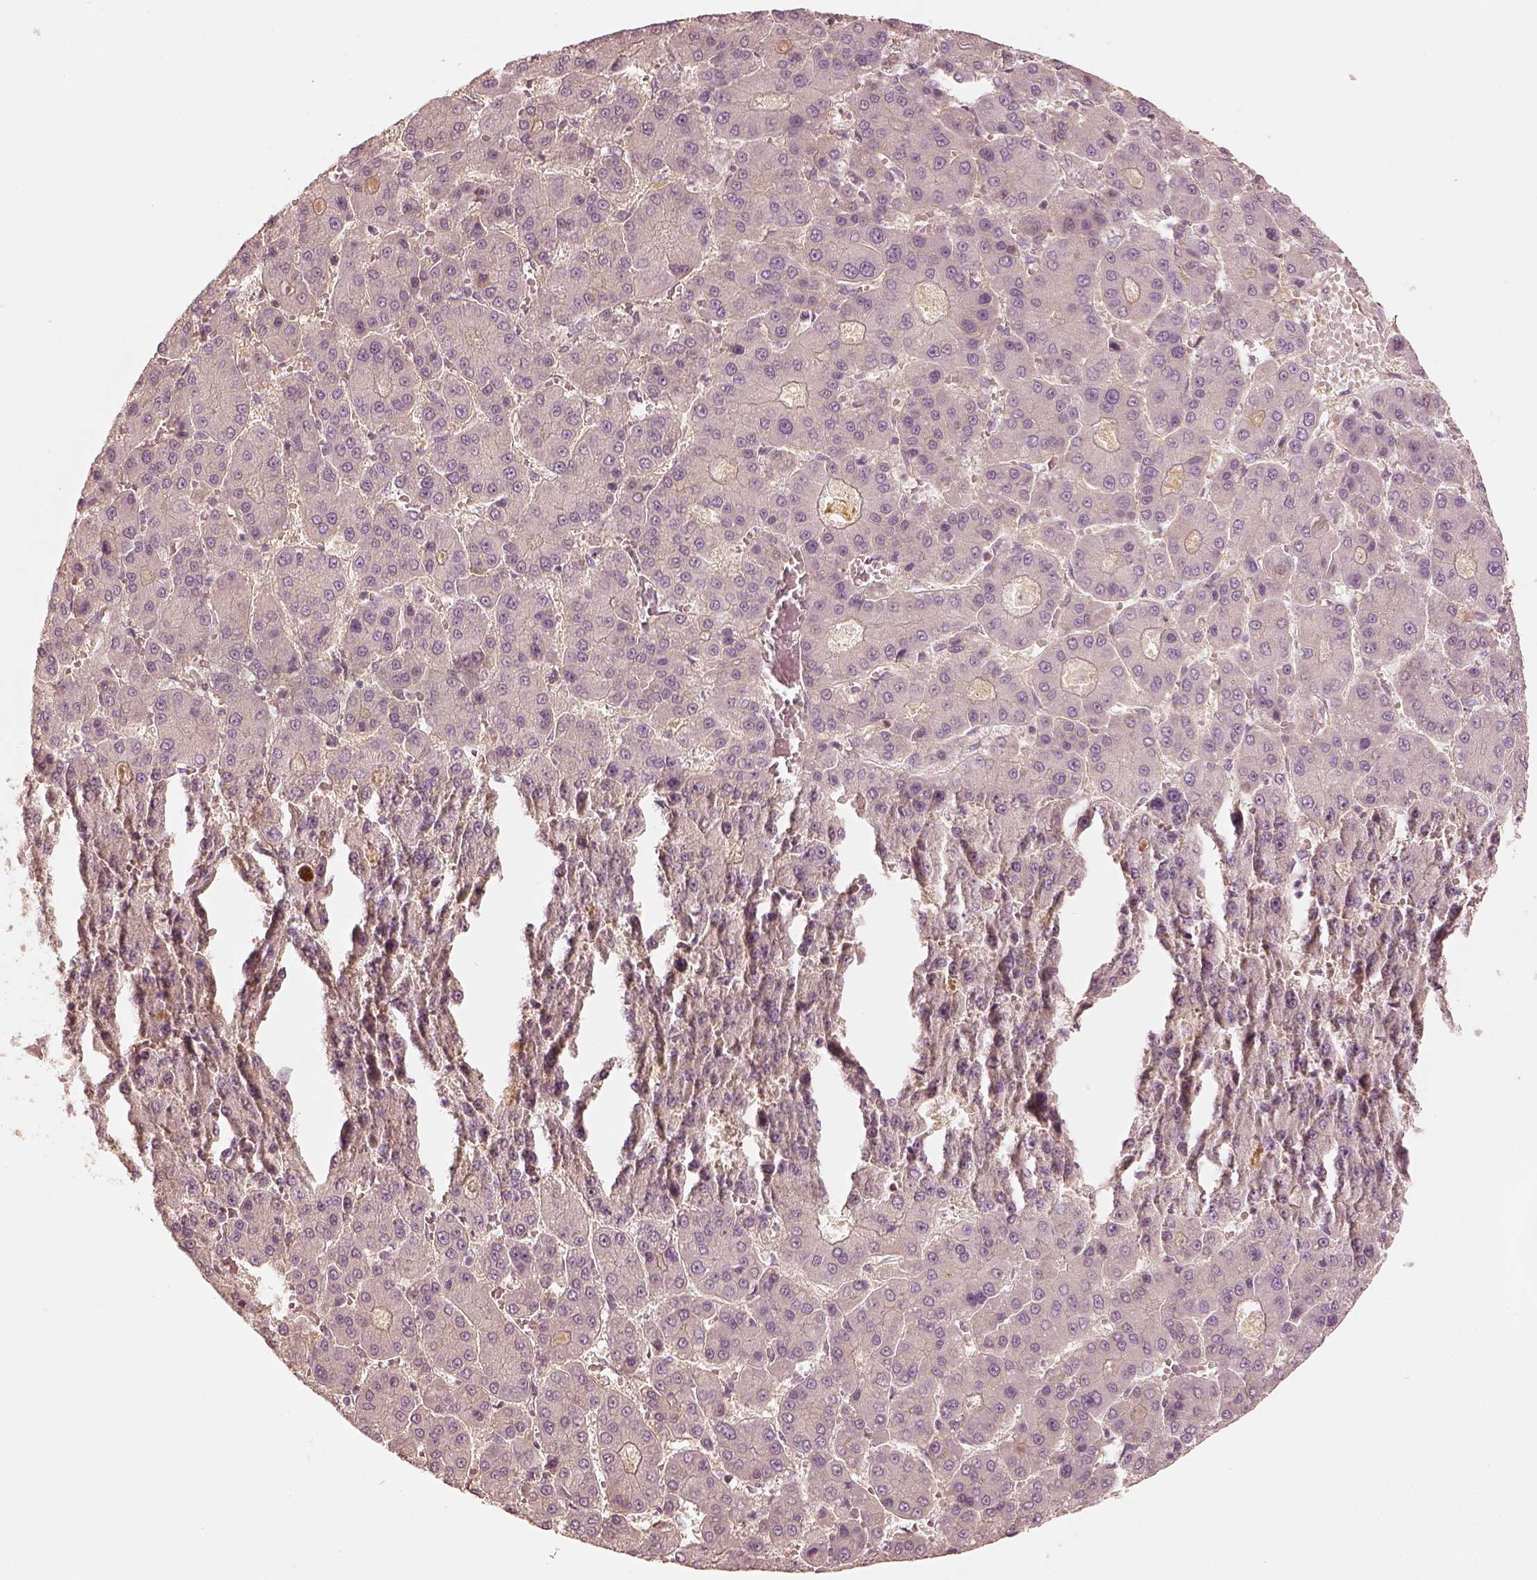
{"staining": {"intensity": "negative", "quantity": "none", "location": "none"}, "tissue": "liver cancer", "cell_type": "Tumor cells", "image_type": "cancer", "snomed": [{"axis": "morphology", "description": "Carcinoma, Hepatocellular, NOS"}, {"axis": "topography", "description": "Liver"}], "caption": "Immunohistochemical staining of human liver hepatocellular carcinoma shows no significant expression in tumor cells.", "gene": "GORASP2", "patient": {"sex": "male", "age": 70}}